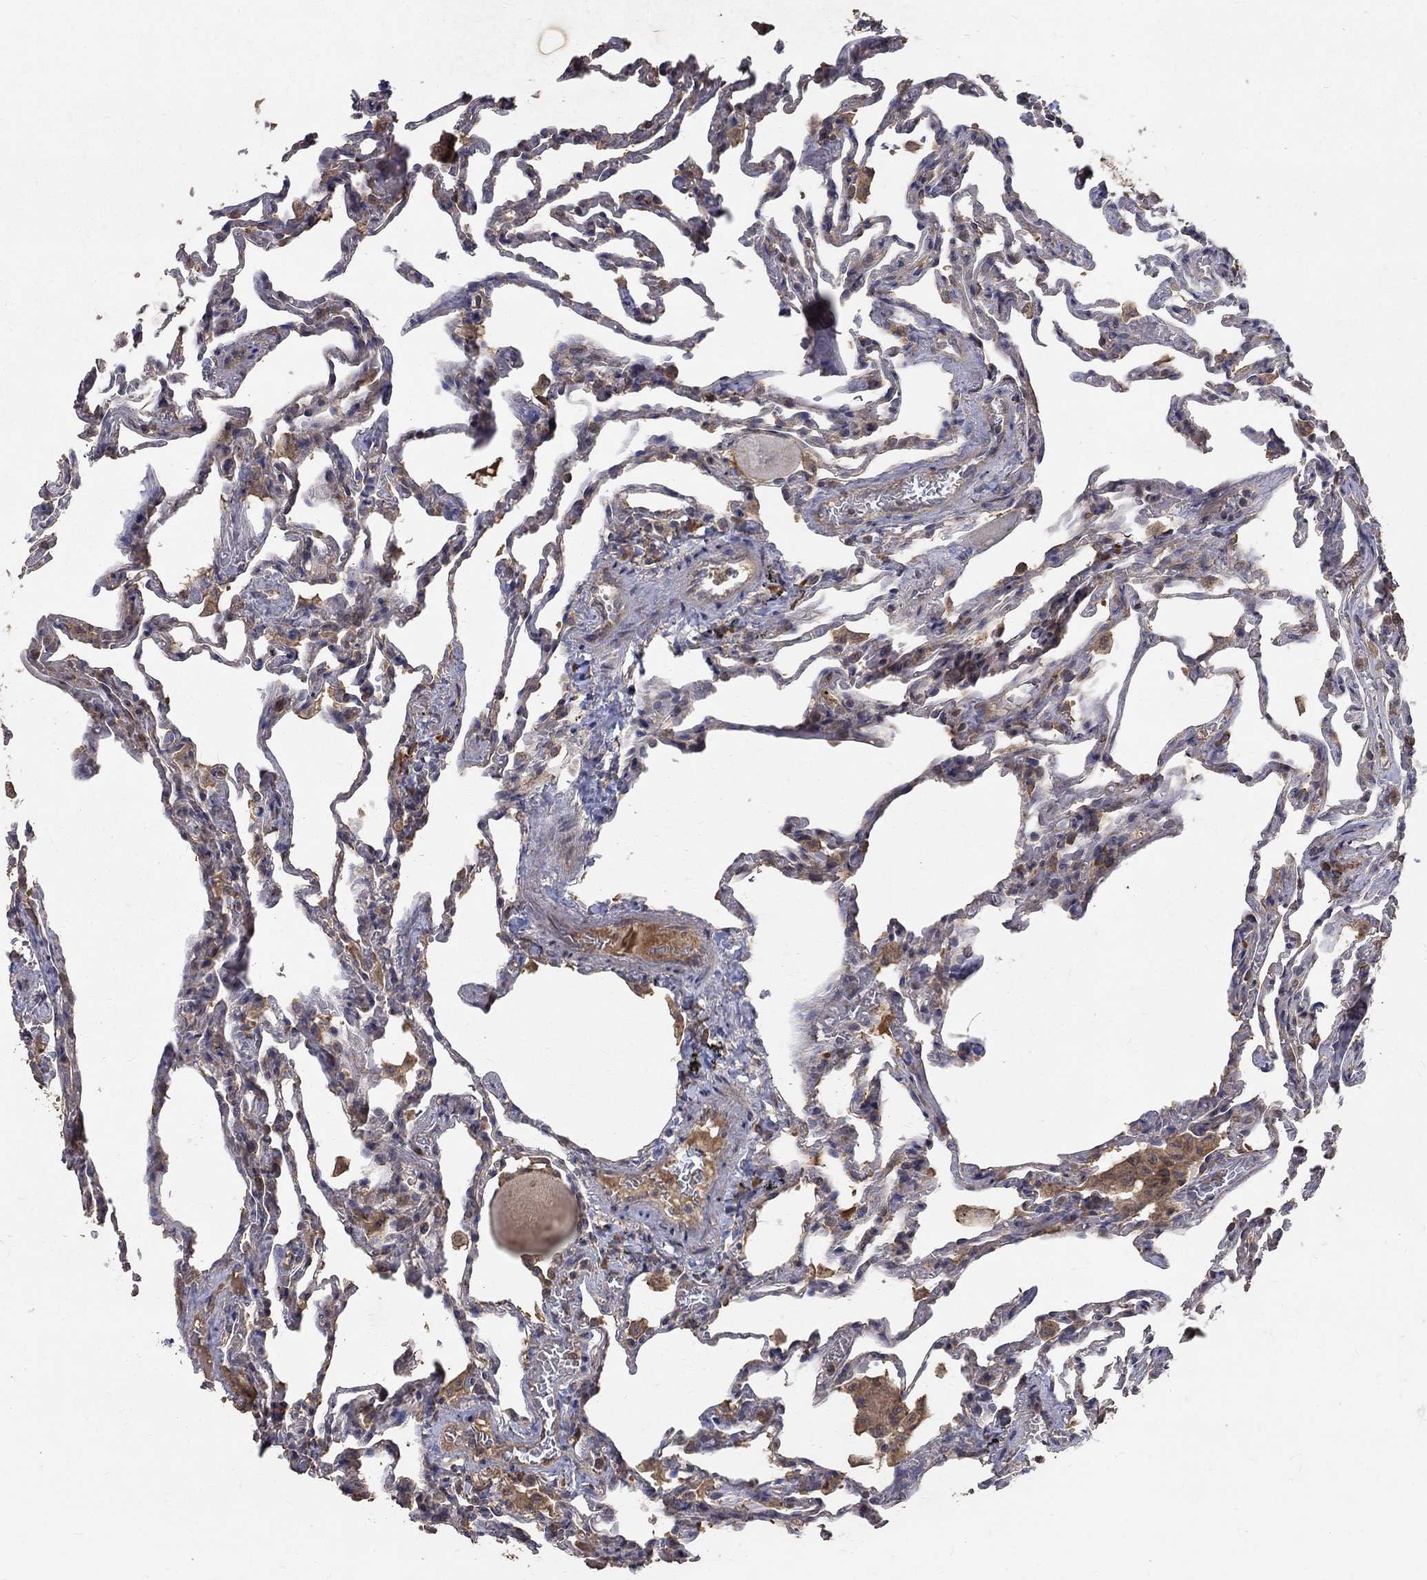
{"staining": {"intensity": "weak", "quantity": "<25%", "location": "cytoplasmic/membranous"}, "tissue": "lung", "cell_type": "Alveolar cells", "image_type": "normal", "snomed": [{"axis": "morphology", "description": "Normal tissue, NOS"}, {"axis": "topography", "description": "Lung"}], "caption": "DAB immunohistochemical staining of normal human lung reveals no significant staining in alveolar cells. (DAB immunohistochemistry (IHC), high magnification).", "gene": "C17orf75", "patient": {"sex": "female", "age": 43}}